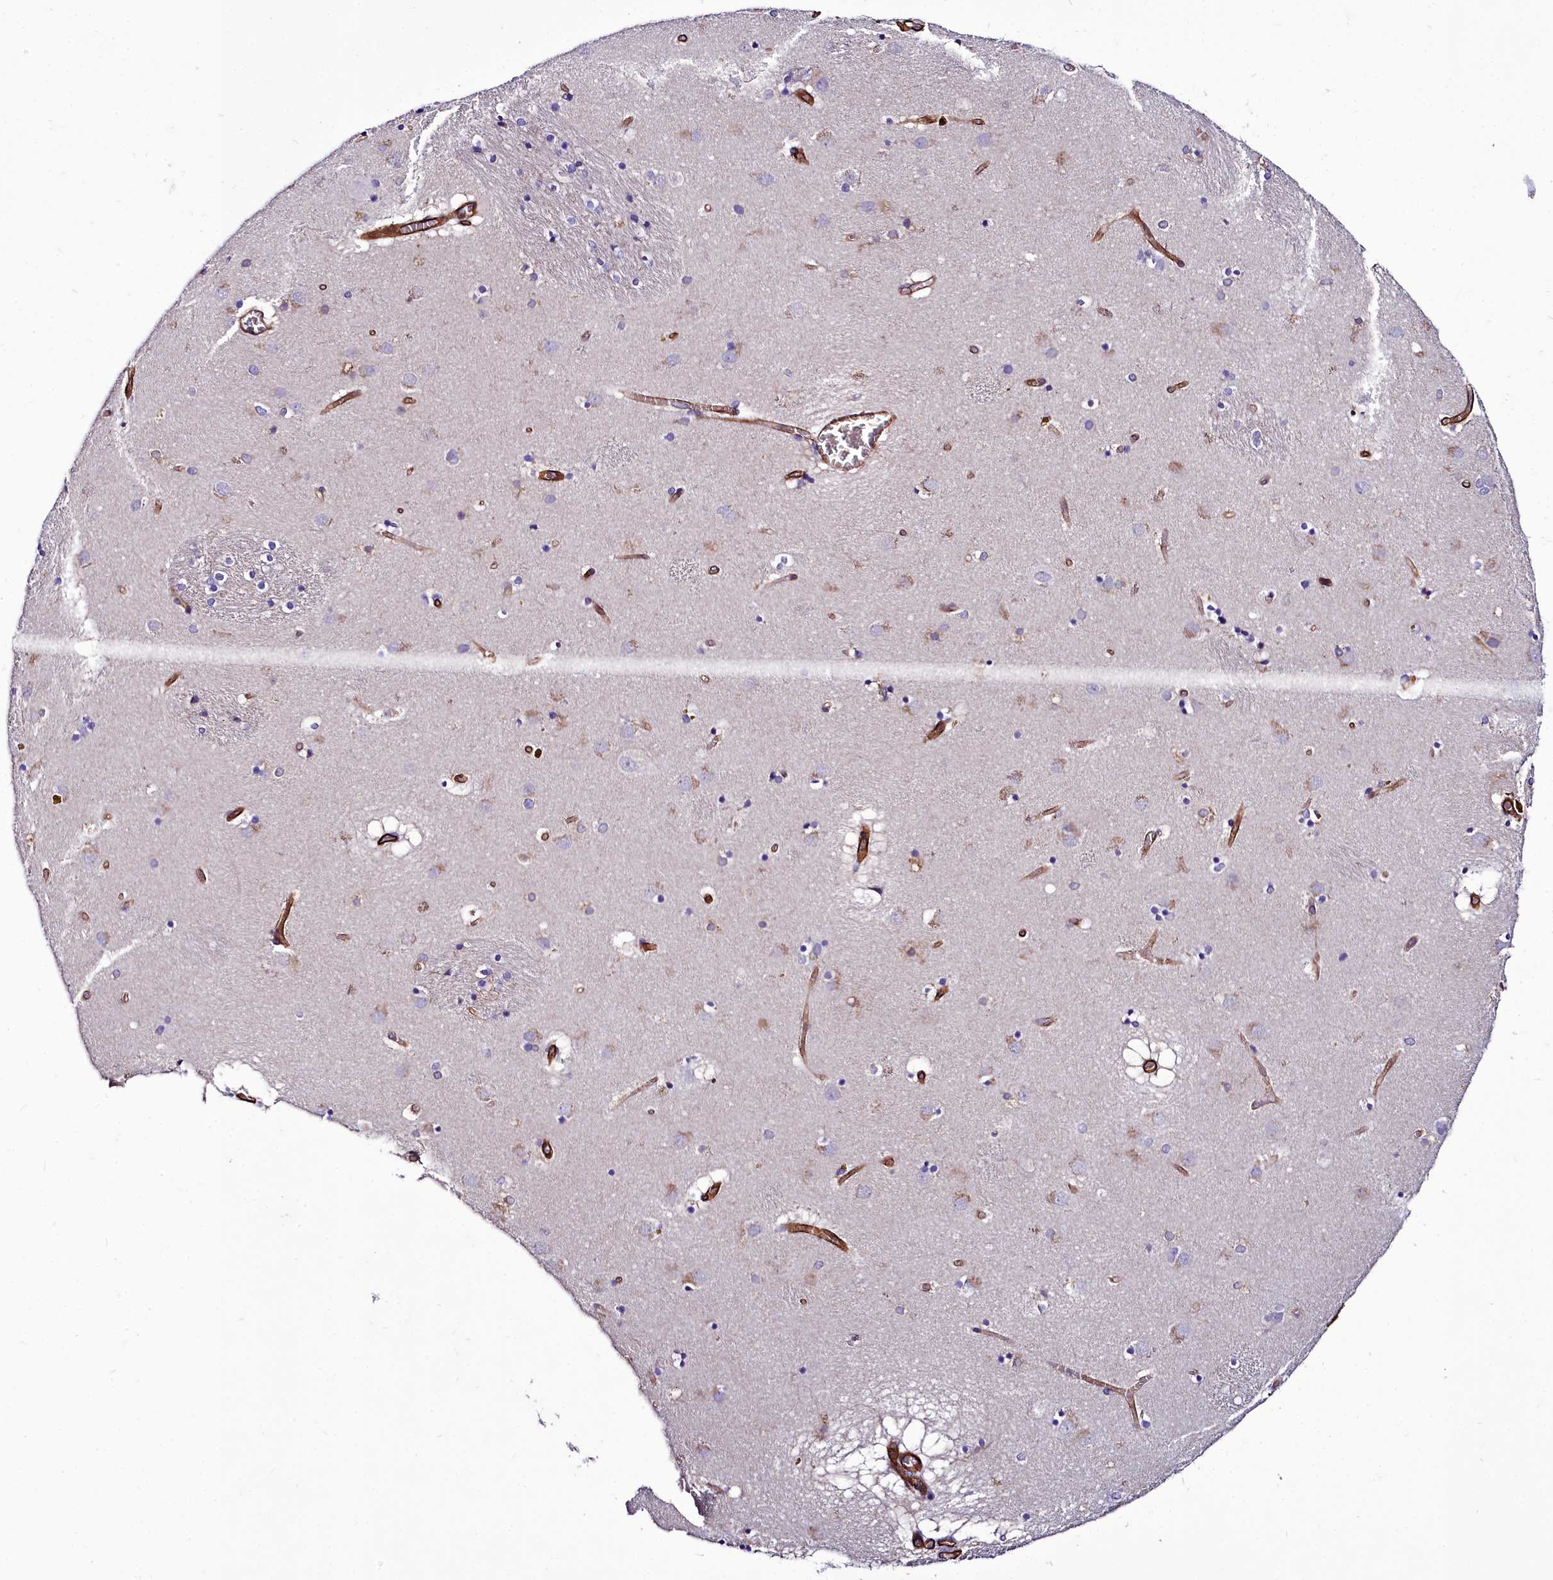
{"staining": {"intensity": "negative", "quantity": "none", "location": "none"}, "tissue": "caudate", "cell_type": "Glial cells", "image_type": "normal", "snomed": [{"axis": "morphology", "description": "Normal tissue, NOS"}, {"axis": "topography", "description": "Lateral ventricle wall"}], "caption": "An IHC photomicrograph of benign caudate is shown. There is no staining in glial cells of caudate.", "gene": "CYP4F11", "patient": {"sex": "male", "age": 70}}